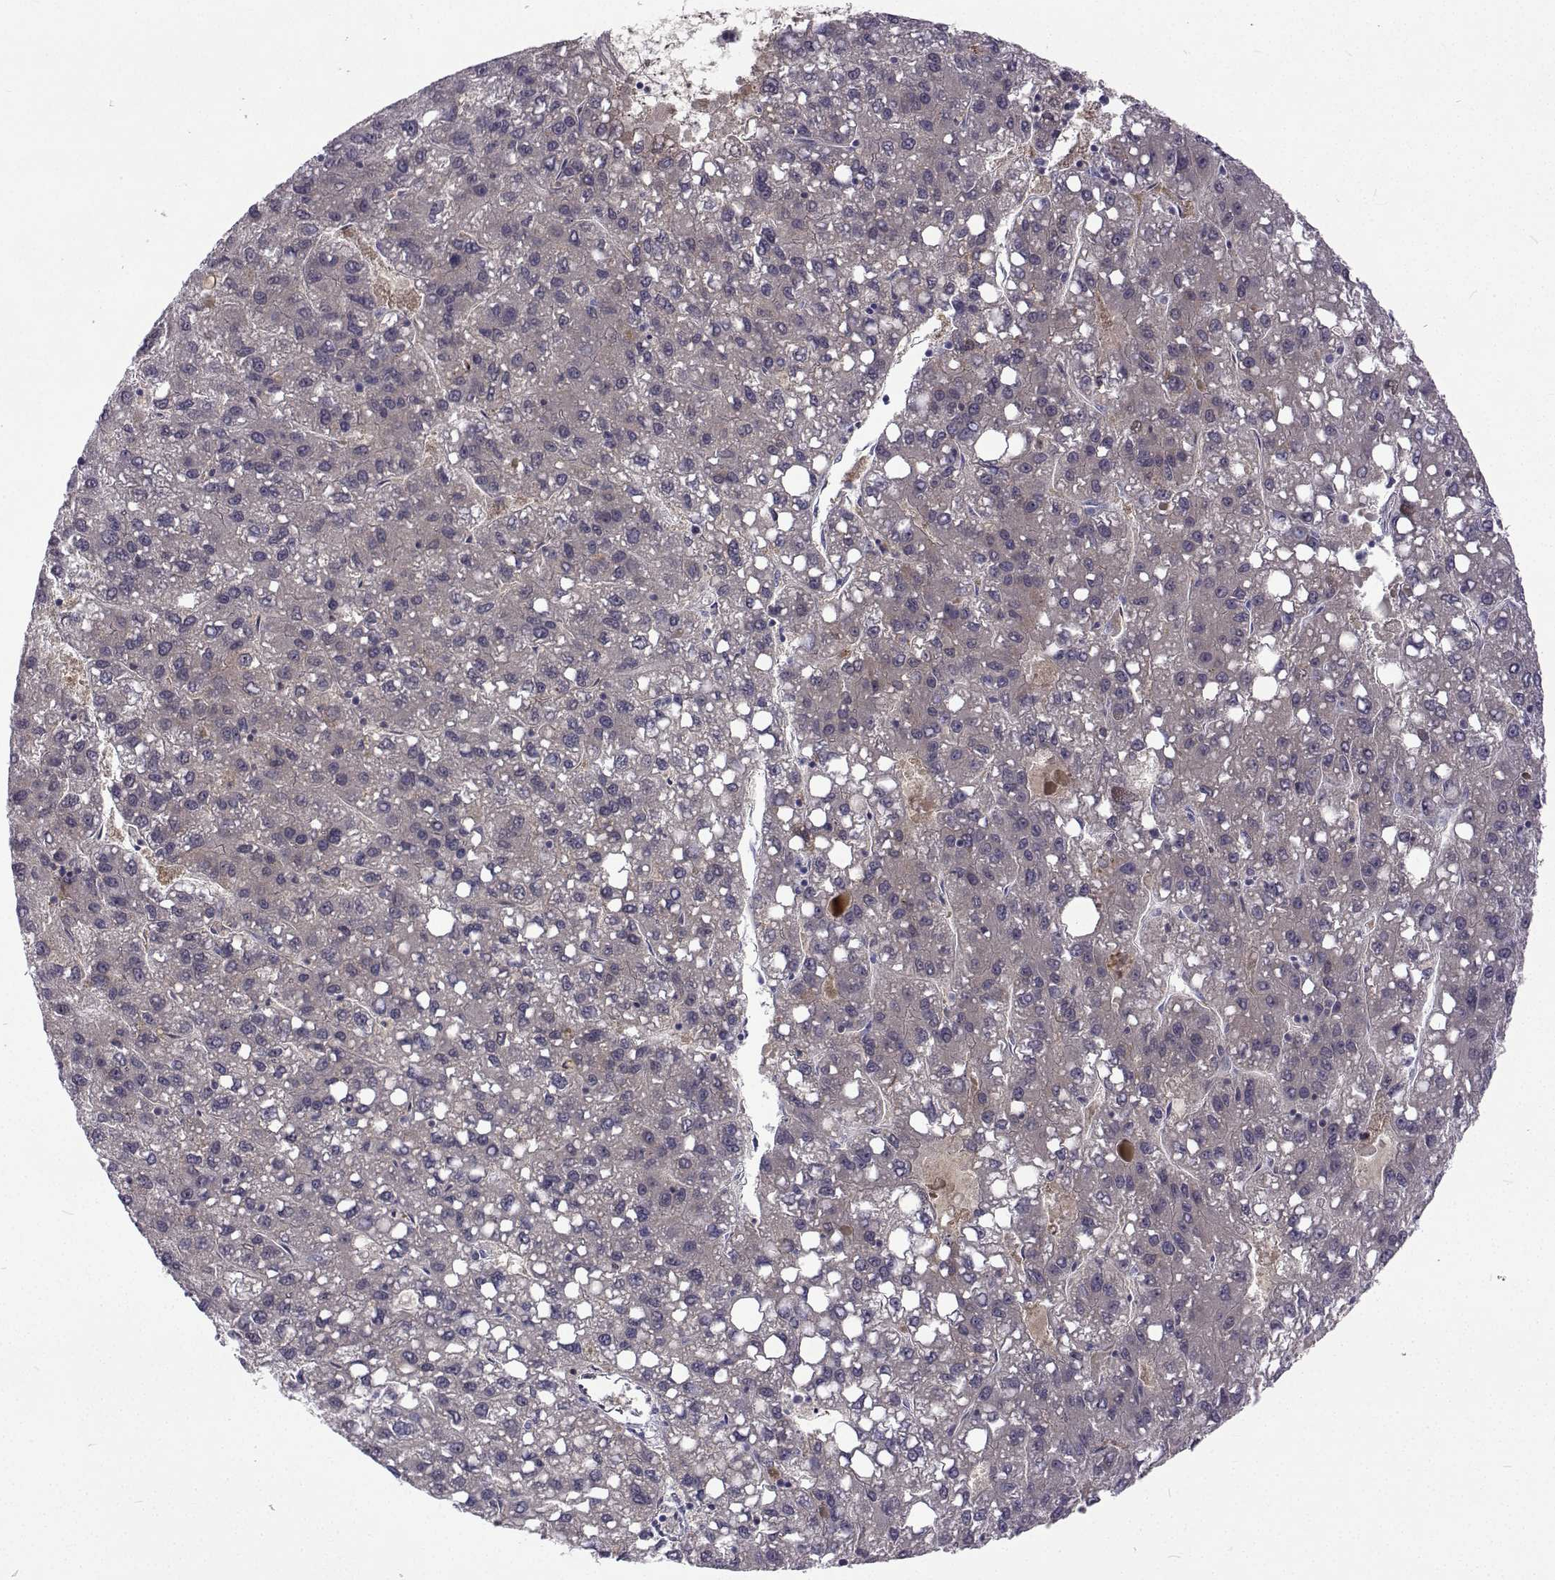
{"staining": {"intensity": "negative", "quantity": "none", "location": "none"}, "tissue": "liver cancer", "cell_type": "Tumor cells", "image_type": "cancer", "snomed": [{"axis": "morphology", "description": "Carcinoma, Hepatocellular, NOS"}, {"axis": "topography", "description": "Liver"}], "caption": "IHC histopathology image of human liver hepatocellular carcinoma stained for a protein (brown), which shows no staining in tumor cells.", "gene": "GALM", "patient": {"sex": "female", "age": 82}}